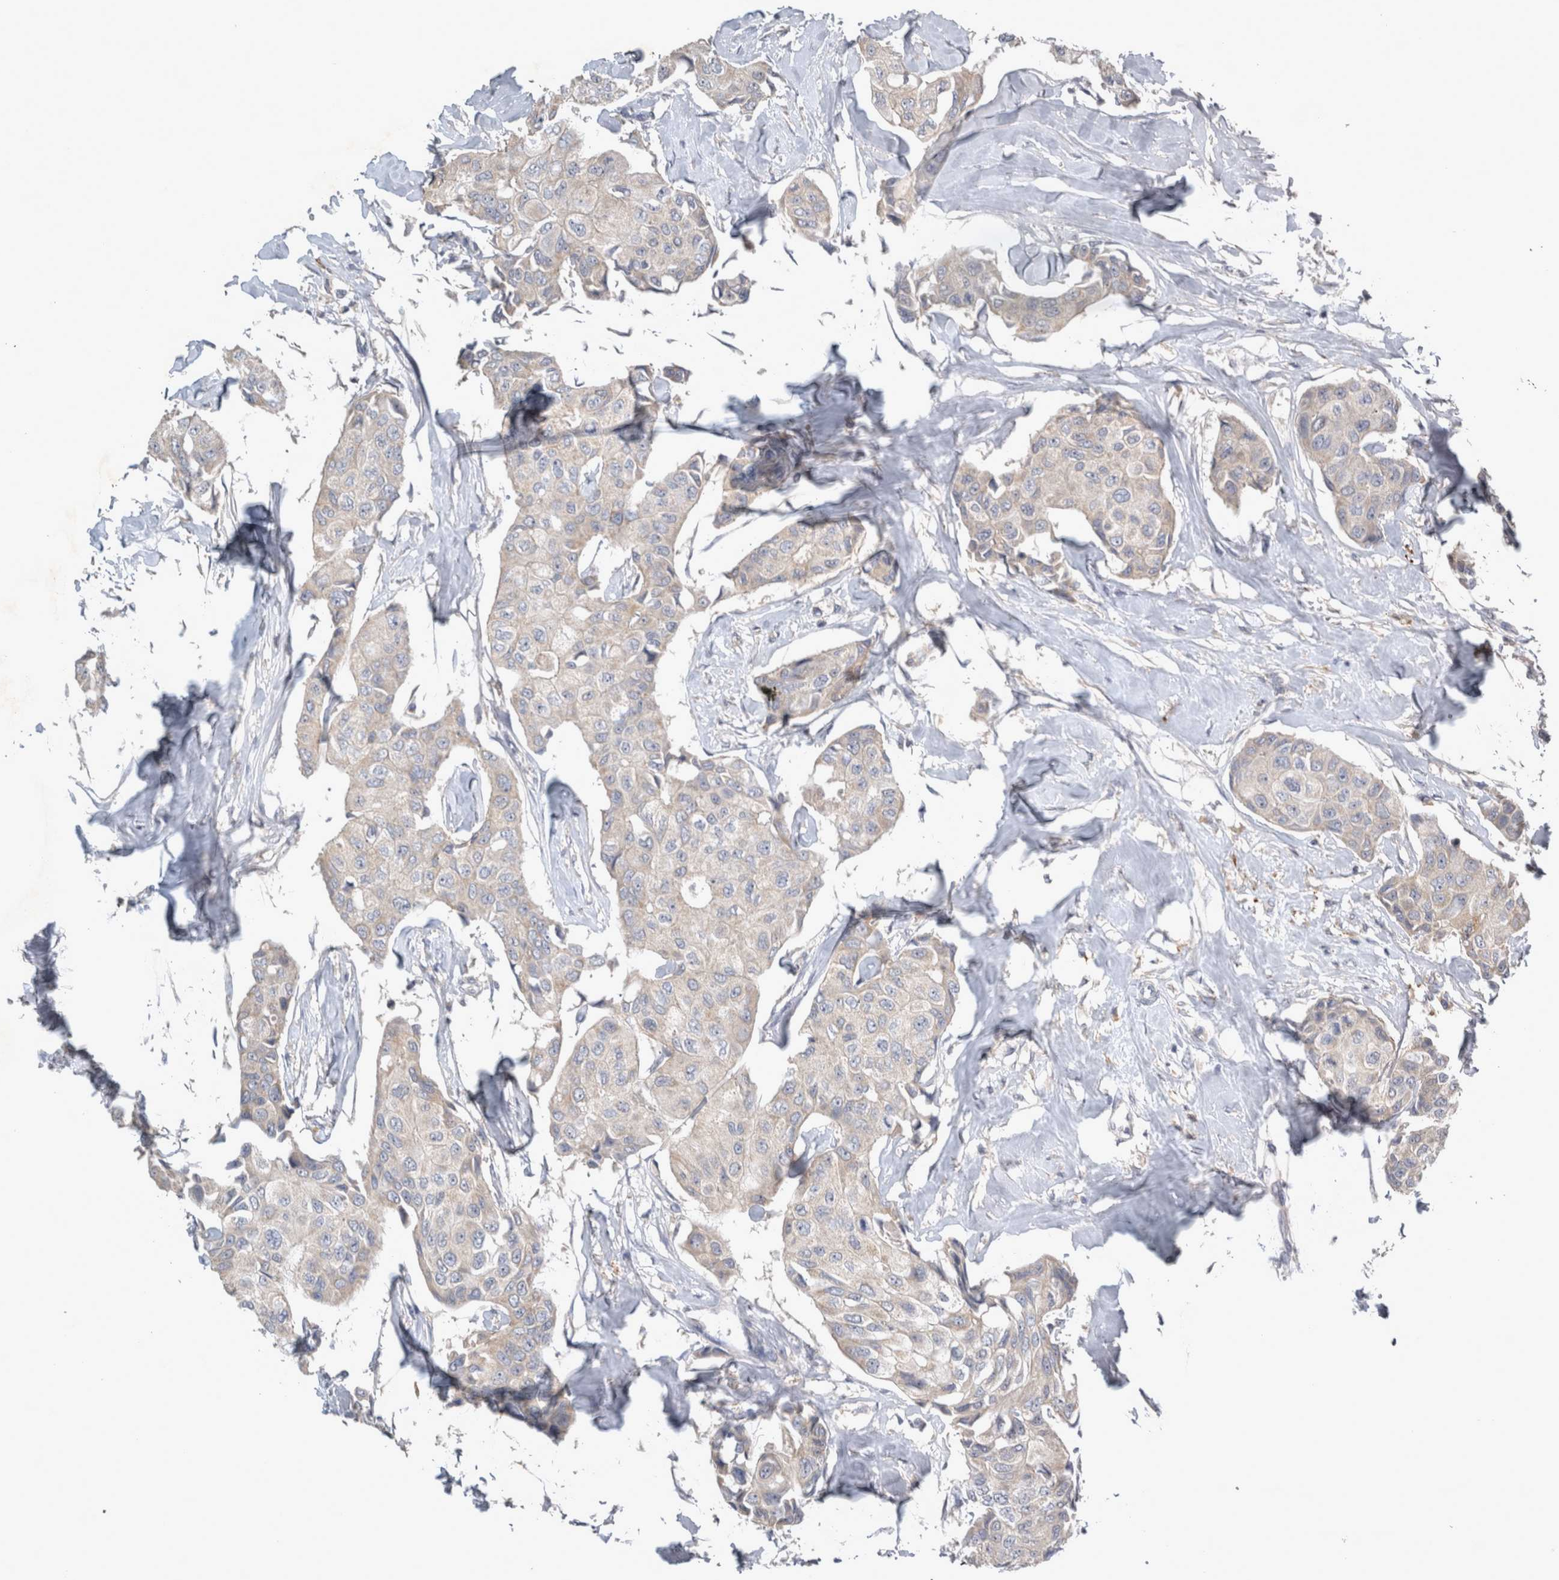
{"staining": {"intensity": "negative", "quantity": "none", "location": "none"}, "tissue": "breast cancer", "cell_type": "Tumor cells", "image_type": "cancer", "snomed": [{"axis": "morphology", "description": "Duct carcinoma"}, {"axis": "topography", "description": "Breast"}], "caption": "Invasive ductal carcinoma (breast) was stained to show a protein in brown. There is no significant staining in tumor cells. (IHC, brightfield microscopy, high magnification).", "gene": "SLC22A11", "patient": {"sex": "female", "age": 80}}